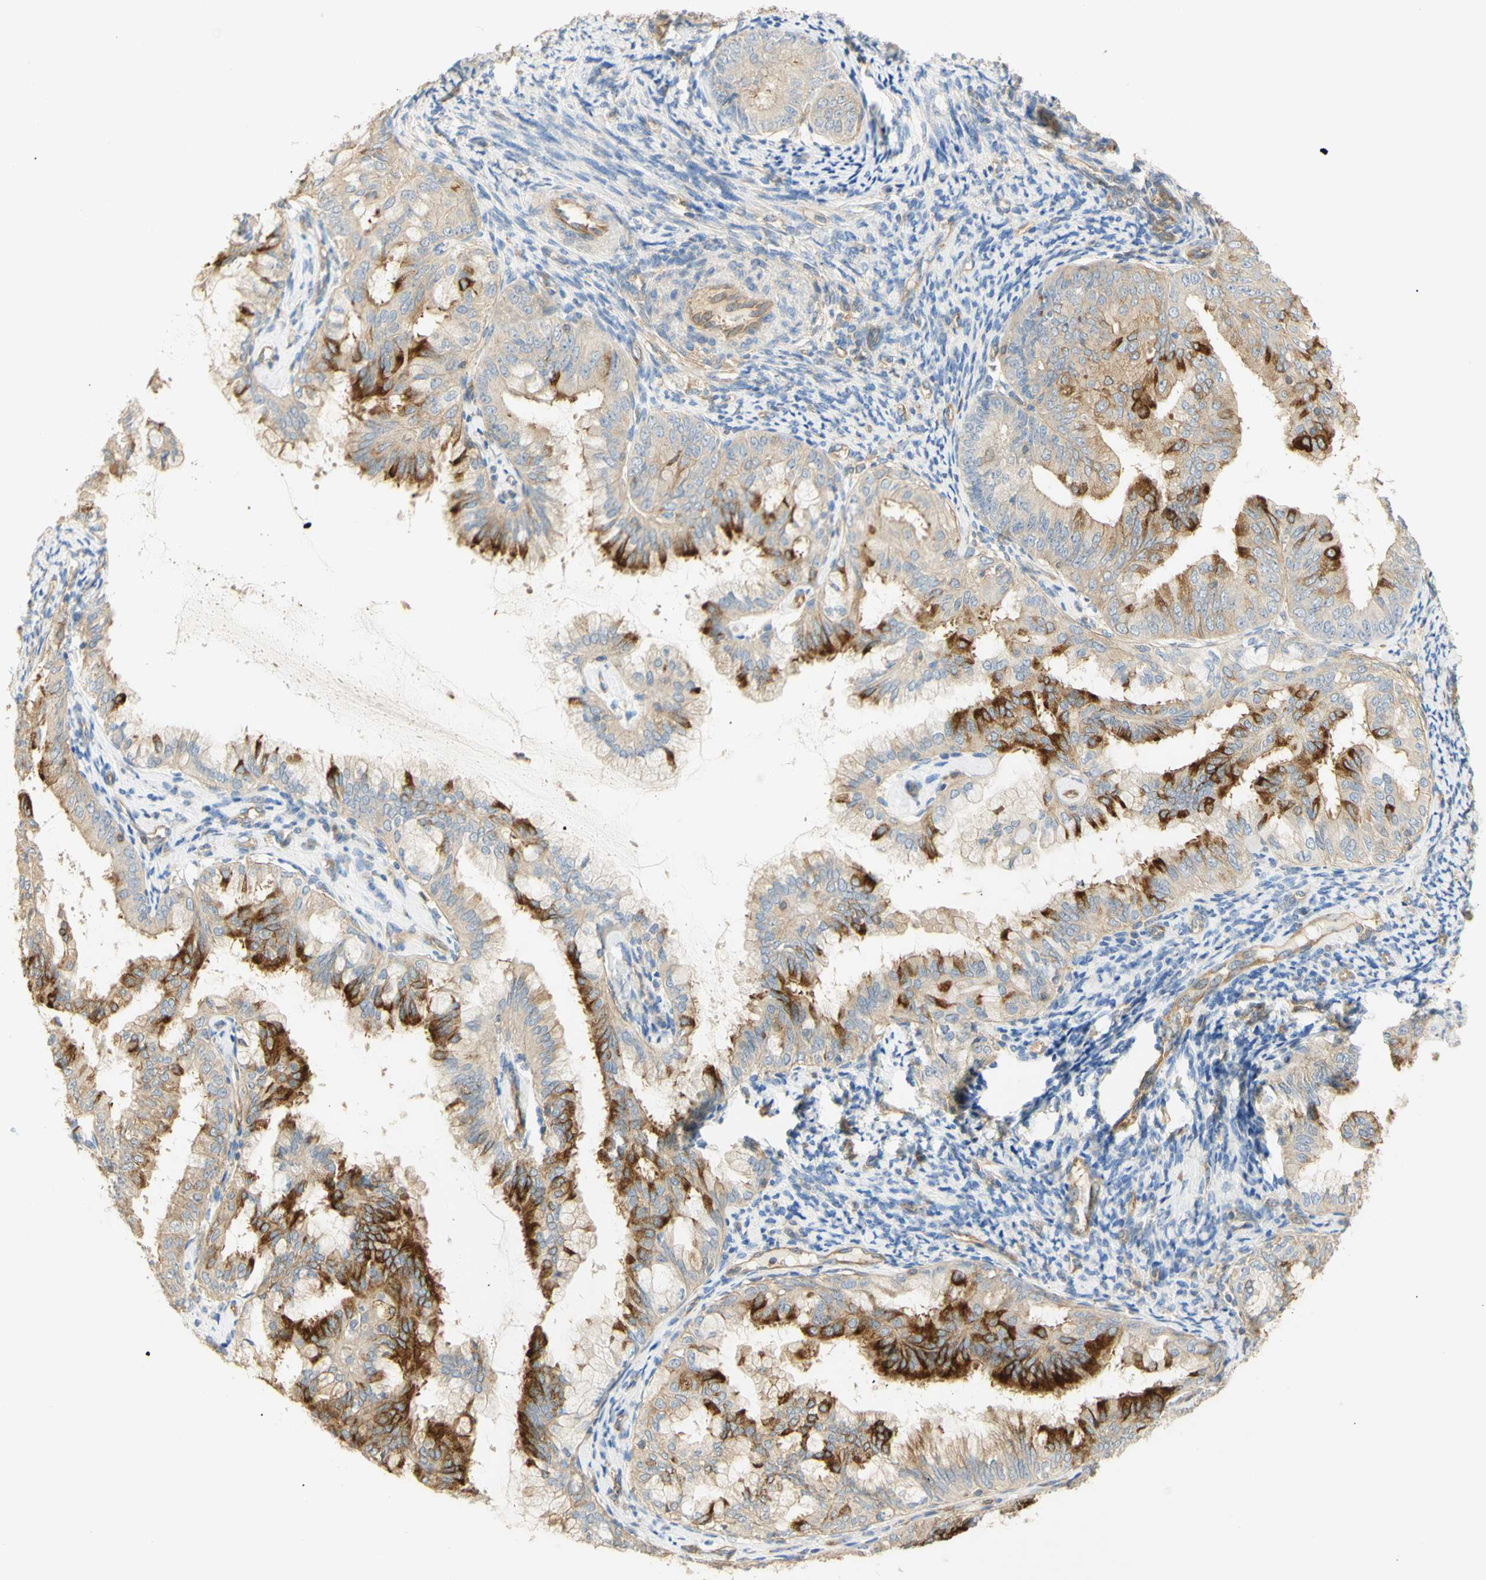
{"staining": {"intensity": "strong", "quantity": "25%-75%", "location": "cytoplasmic/membranous"}, "tissue": "endometrial cancer", "cell_type": "Tumor cells", "image_type": "cancer", "snomed": [{"axis": "morphology", "description": "Adenocarcinoma, NOS"}, {"axis": "topography", "description": "Endometrium"}], "caption": "Tumor cells demonstrate strong cytoplasmic/membranous staining in approximately 25%-75% of cells in endometrial cancer.", "gene": "KCNE4", "patient": {"sex": "female", "age": 63}}